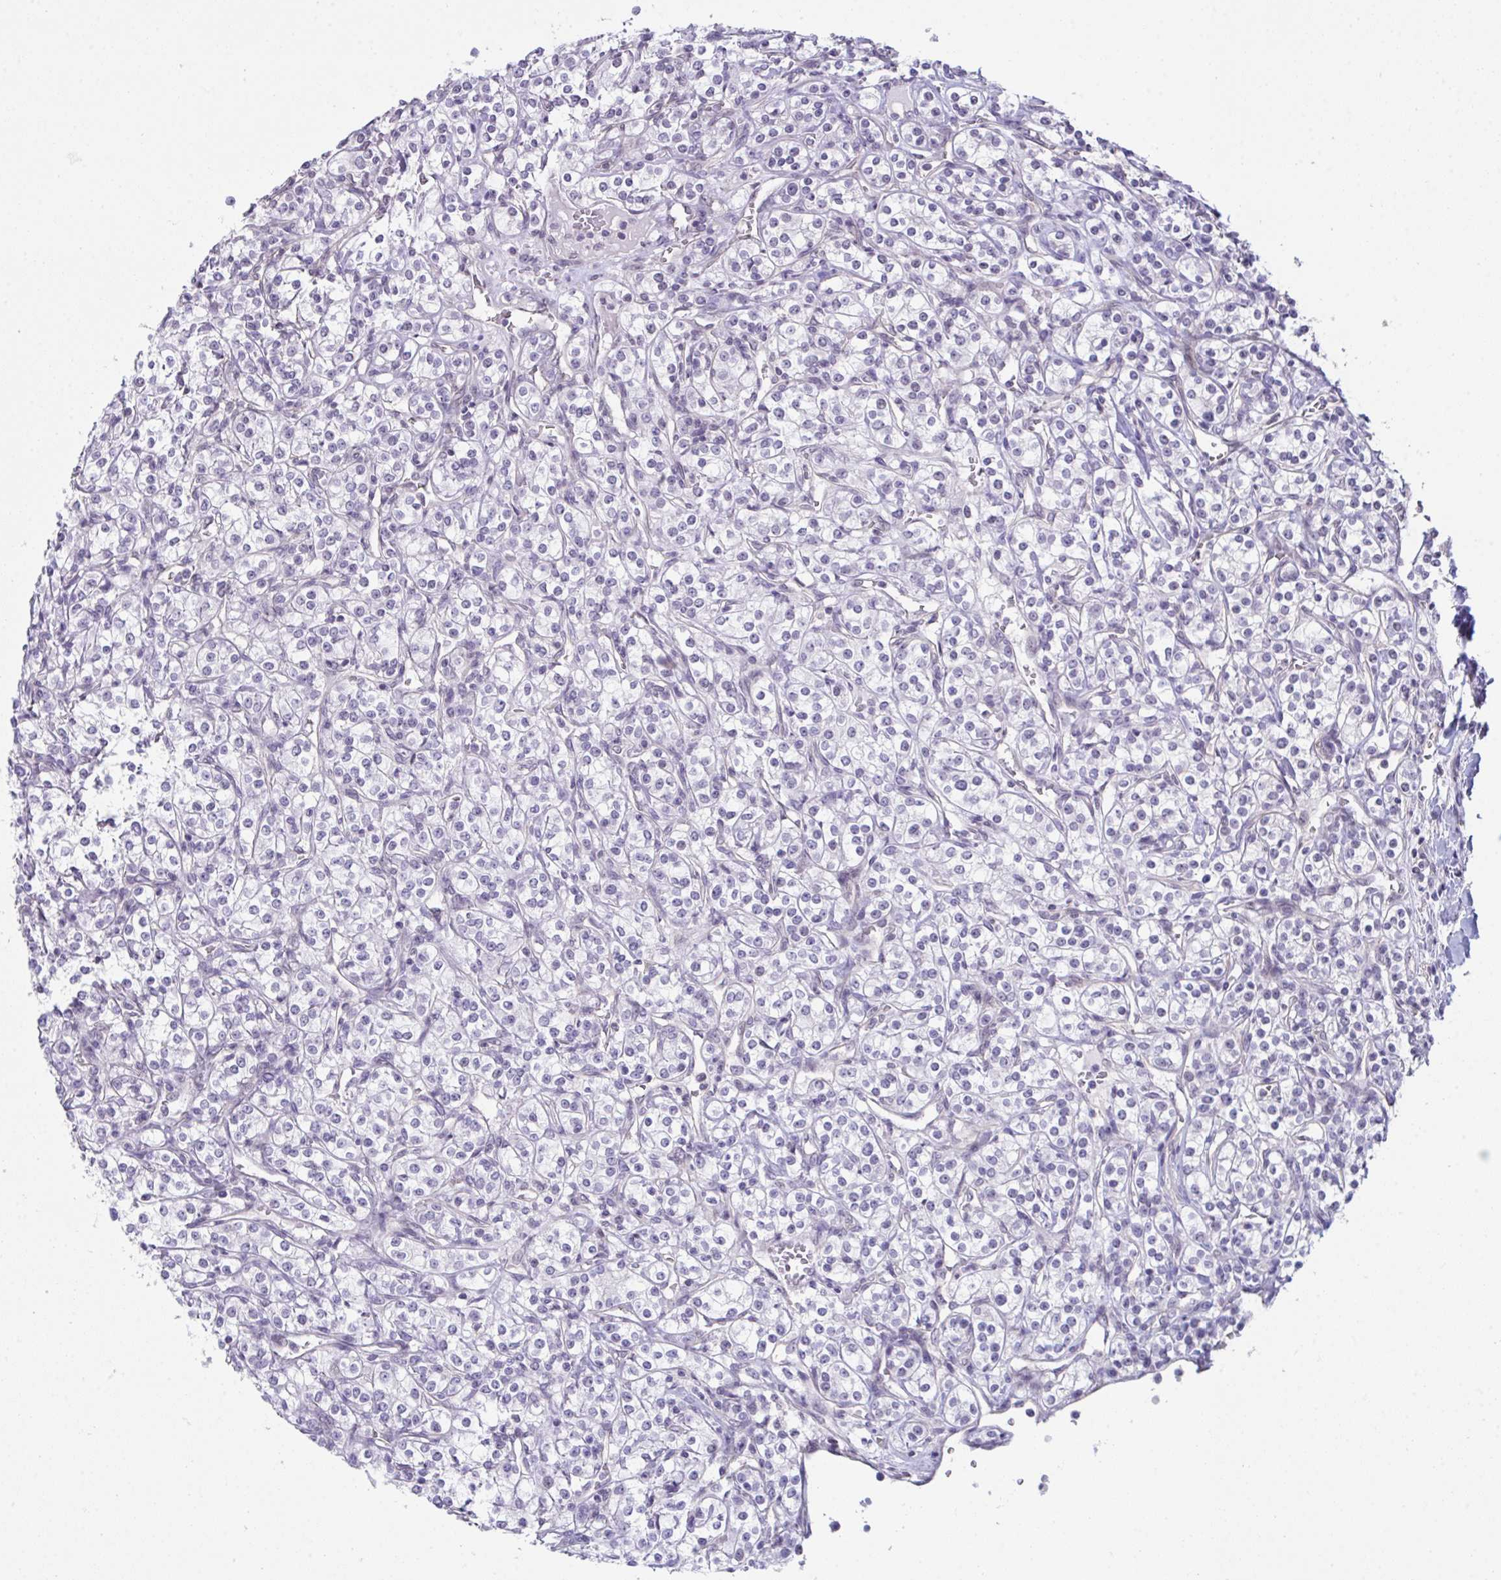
{"staining": {"intensity": "negative", "quantity": "none", "location": "none"}, "tissue": "renal cancer", "cell_type": "Tumor cells", "image_type": "cancer", "snomed": [{"axis": "morphology", "description": "Adenocarcinoma, NOS"}, {"axis": "topography", "description": "Kidney"}], "caption": "High magnification brightfield microscopy of renal cancer stained with DAB (brown) and counterstained with hematoxylin (blue): tumor cells show no significant expression.", "gene": "ATP6V0D2", "patient": {"sex": "male", "age": 77}}